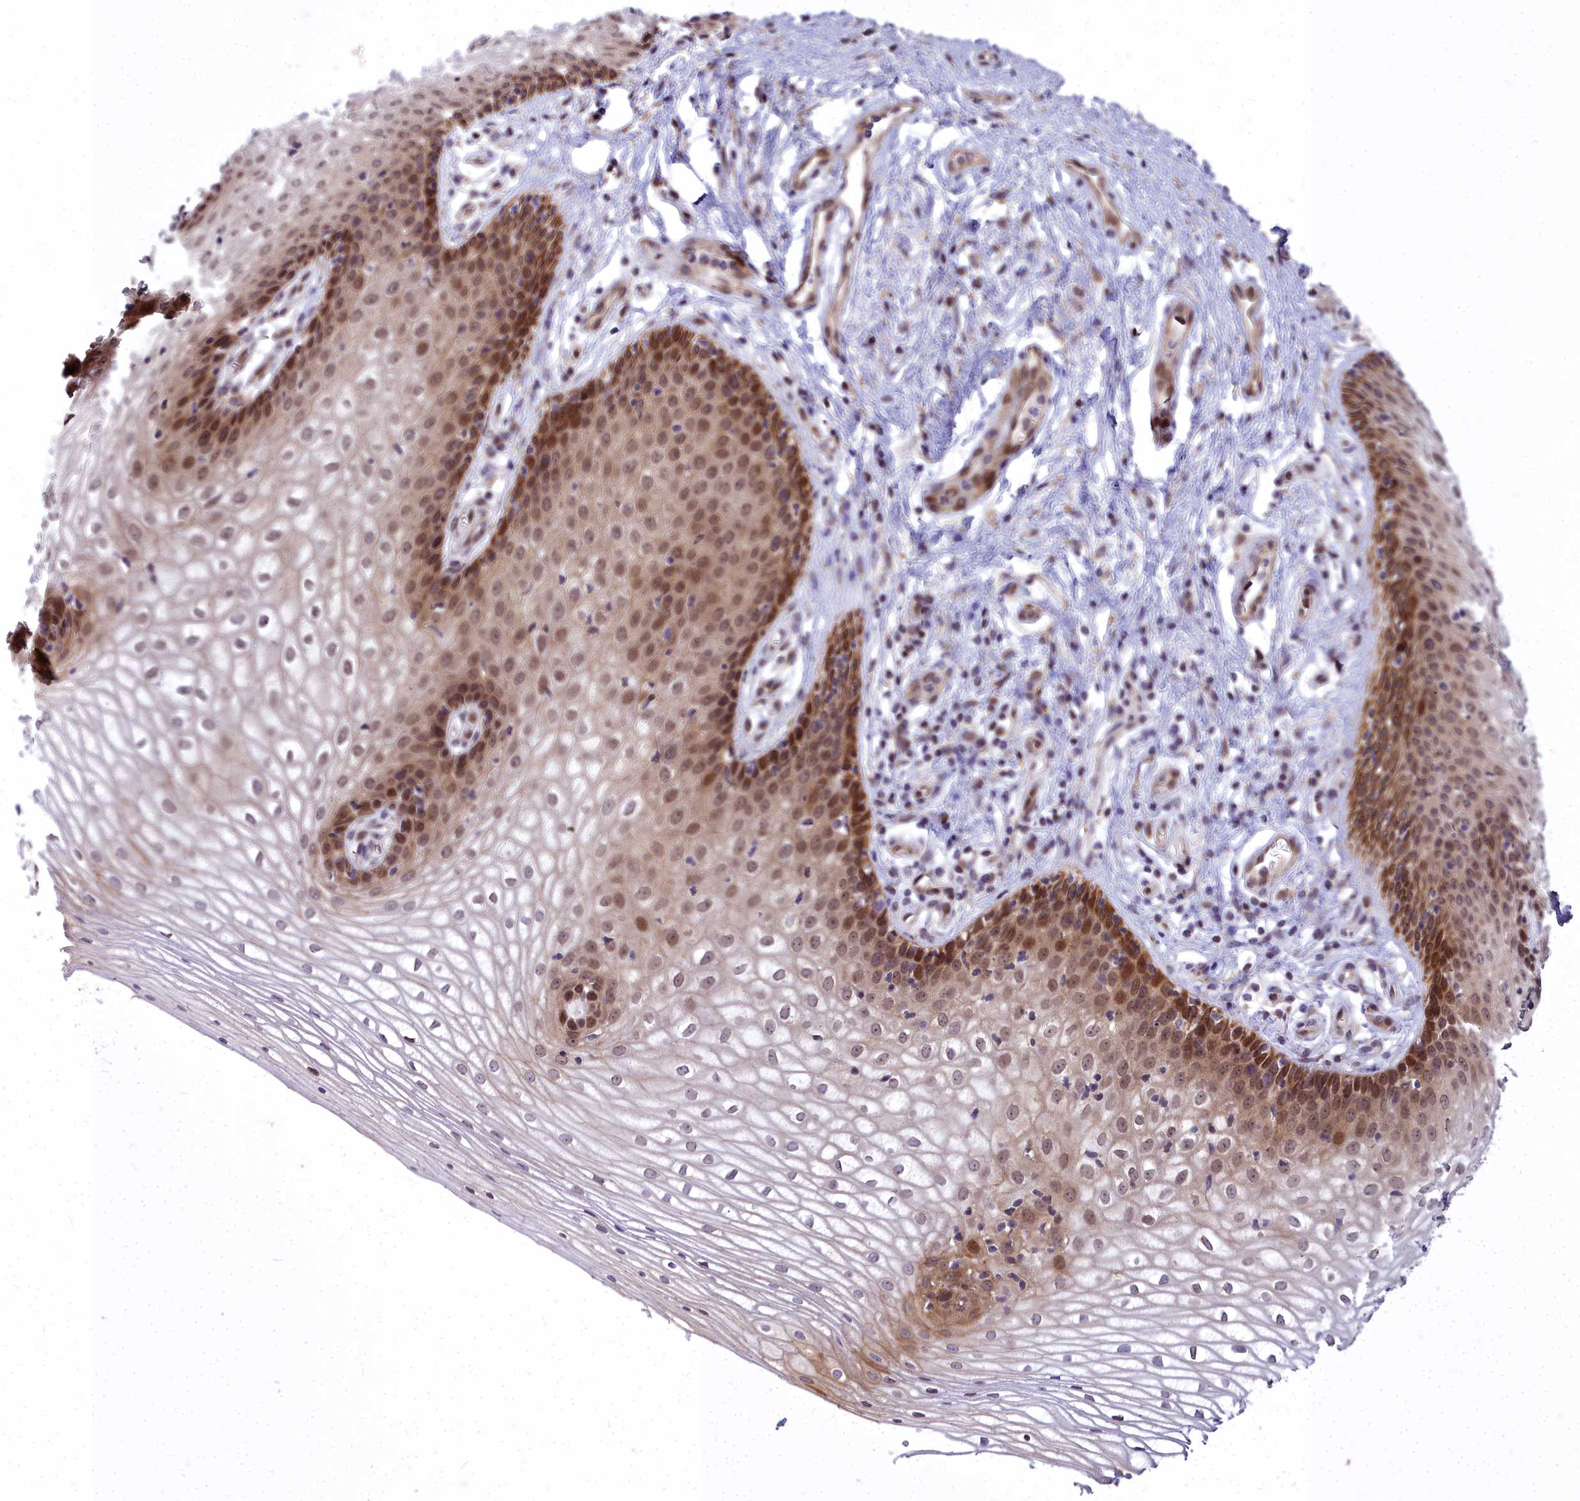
{"staining": {"intensity": "strong", "quantity": "25%-75%", "location": "cytoplasmic/membranous,nuclear"}, "tissue": "vagina", "cell_type": "Squamous epithelial cells", "image_type": "normal", "snomed": [{"axis": "morphology", "description": "Normal tissue, NOS"}, {"axis": "topography", "description": "Vagina"}], "caption": "Immunohistochemical staining of unremarkable human vagina displays 25%-75% levels of strong cytoplasmic/membranous,nuclear protein staining in approximately 25%-75% of squamous epithelial cells.", "gene": "ABCB8", "patient": {"sex": "female", "age": 34}}